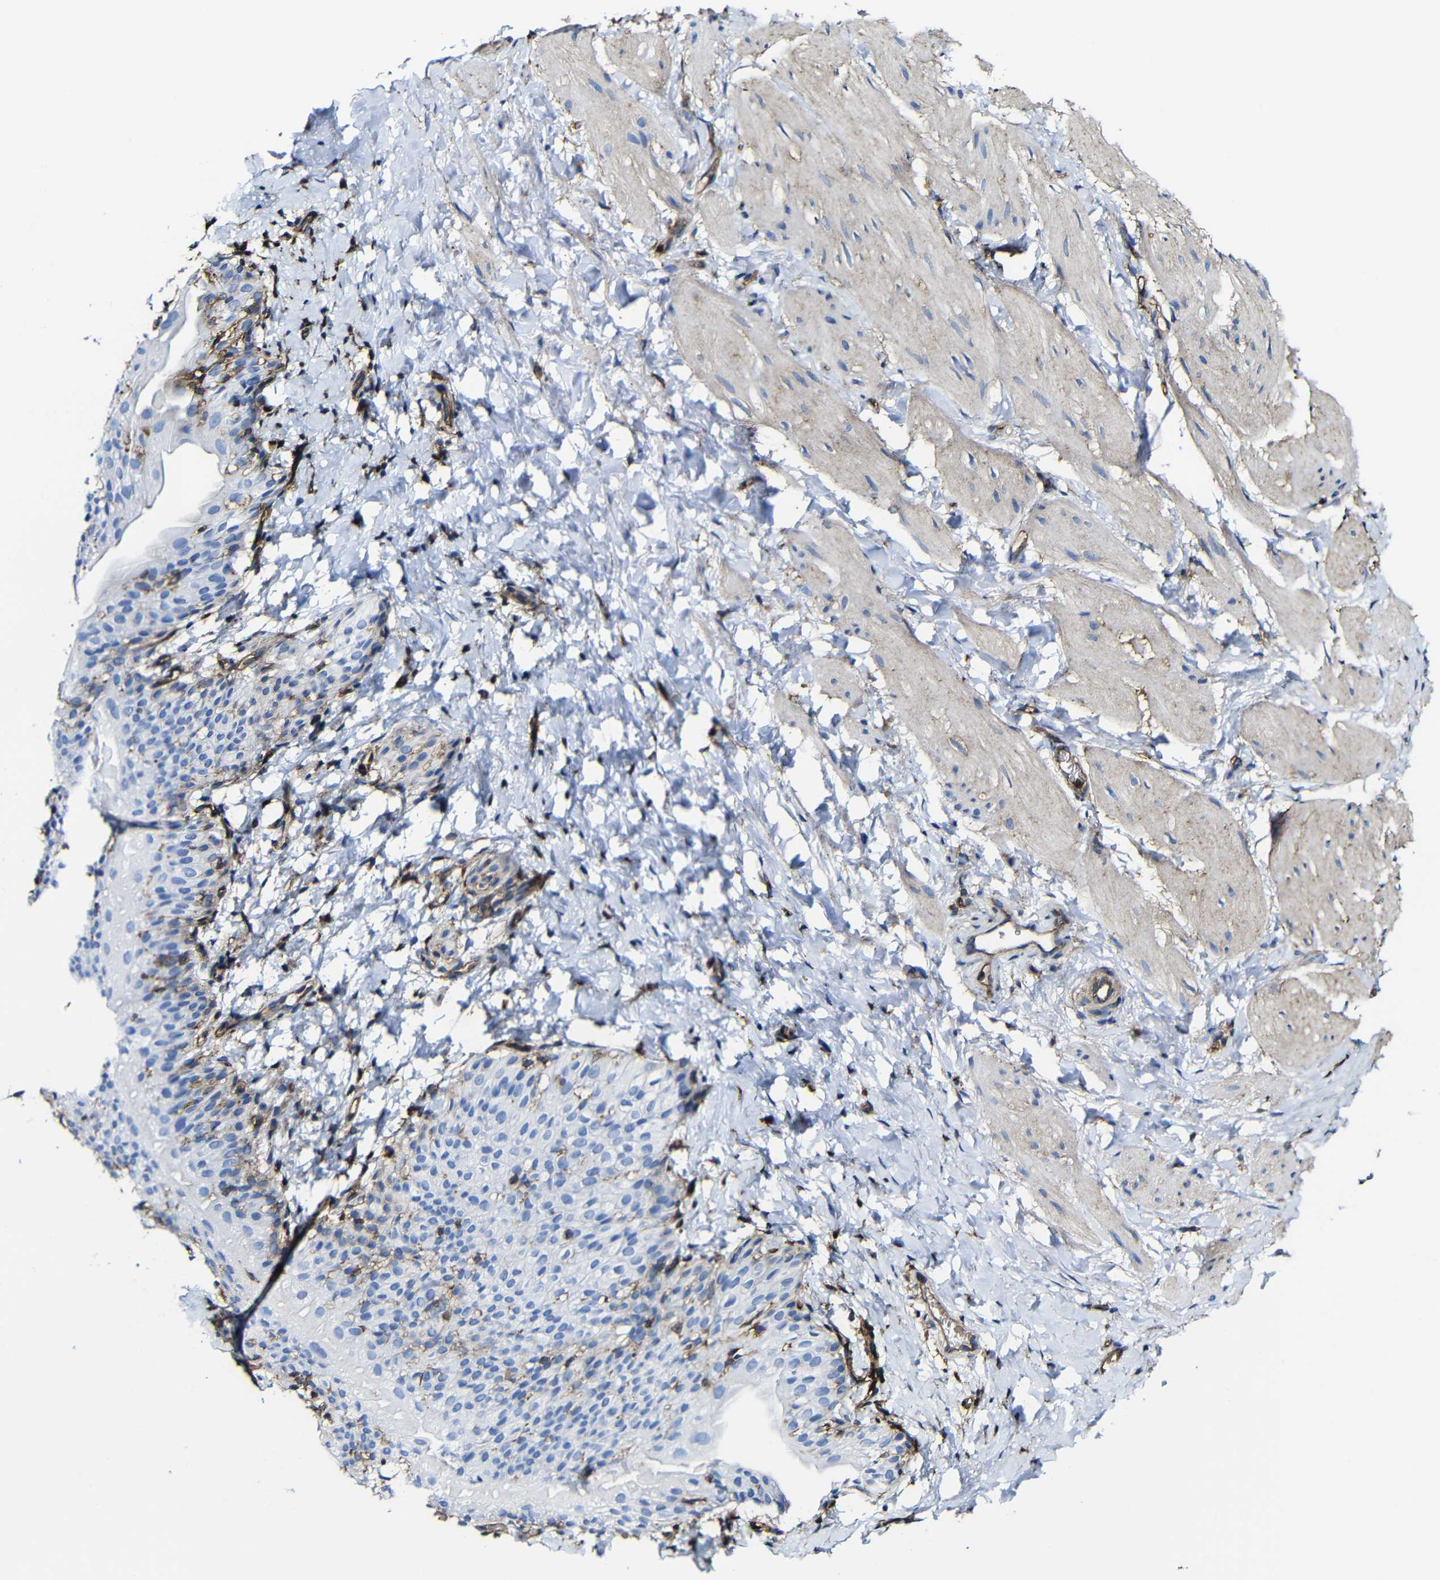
{"staining": {"intensity": "weak", "quantity": "25%-75%", "location": "cytoplasmic/membranous"}, "tissue": "smooth muscle", "cell_type": "Smooth muscle cells", "image_type": "normal", "snomed": [{"axis": "morphology", "description": "Normal tissue, NOS"}, {"axis": "topography", "description": "Smooth muscle"}], "caption": "Immunohistochemistry (IHC) (DAB) staining of benign smooth muscle displays weak cytoplasmic/membranous protein positivity in about 25%-75% of smooth muscle cells. The staining is performed using DAB (3,3'-diaminobenzidine) brown chromogen to label protein expression. The nuclei are counter-stained blue using hematoxylin.", "gene": "MSN", "patient": {"sex": "male", "age": 16}}